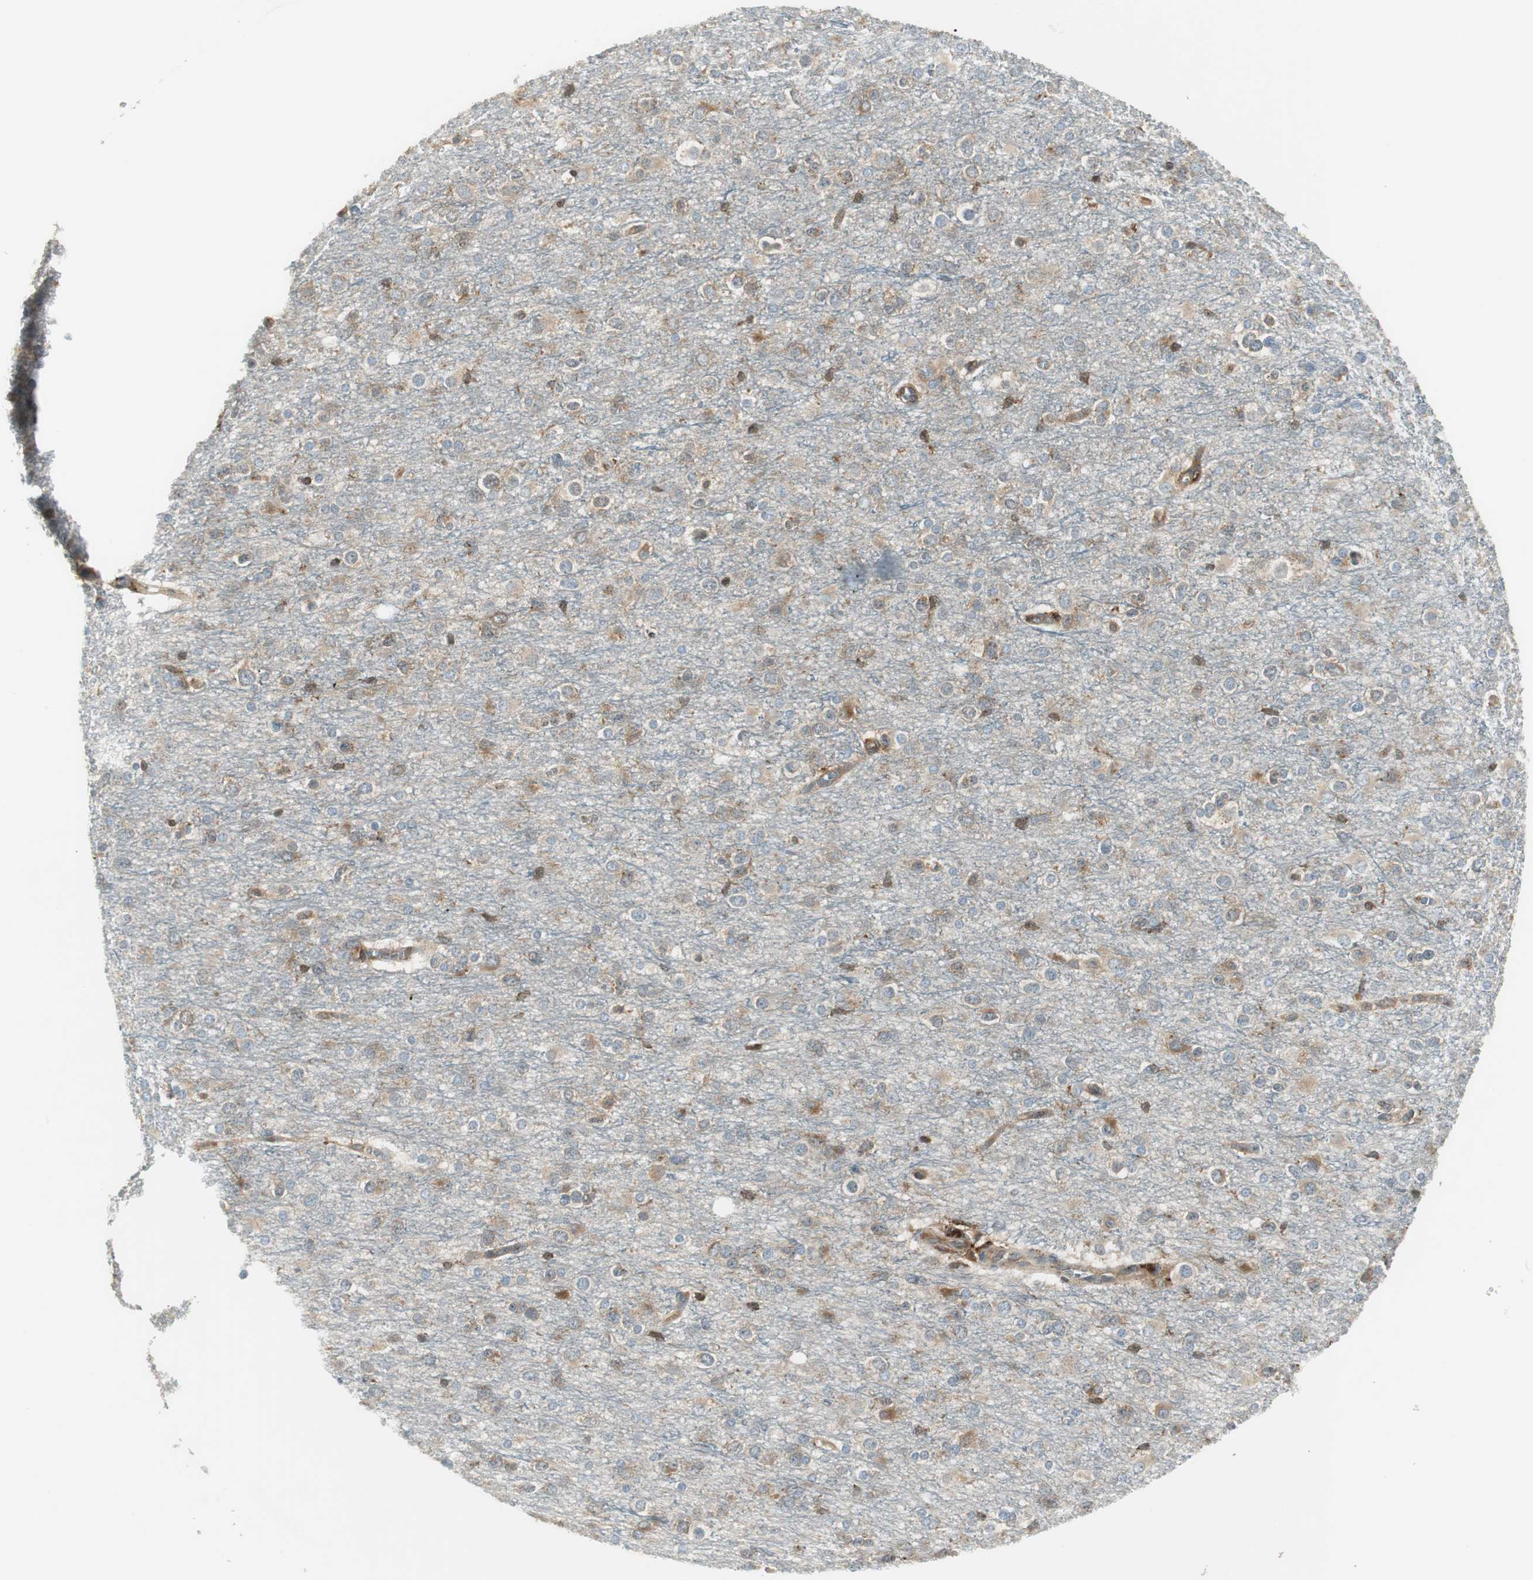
{"staining": {"intensity": "weak", "quantity": ">75%", "location": "cytoplasmic/membranous"}, "tissue": "glioma", "cell_type": "Tumor cells", "image_type": "cancer", "snomed": [{"axis": "morphology", "description": "Glioma, malignant, Low grade"}, {"axis": "topography", "description": "Brain"}], "caption": "Human malignant low-grade glioma stained for a protein (brown) displays weak cytoplasmic/membranous positive positivity in about >75% of tumor cells.", "gene": "NCK1", "patient": {"sex": "male", "age": 42}}